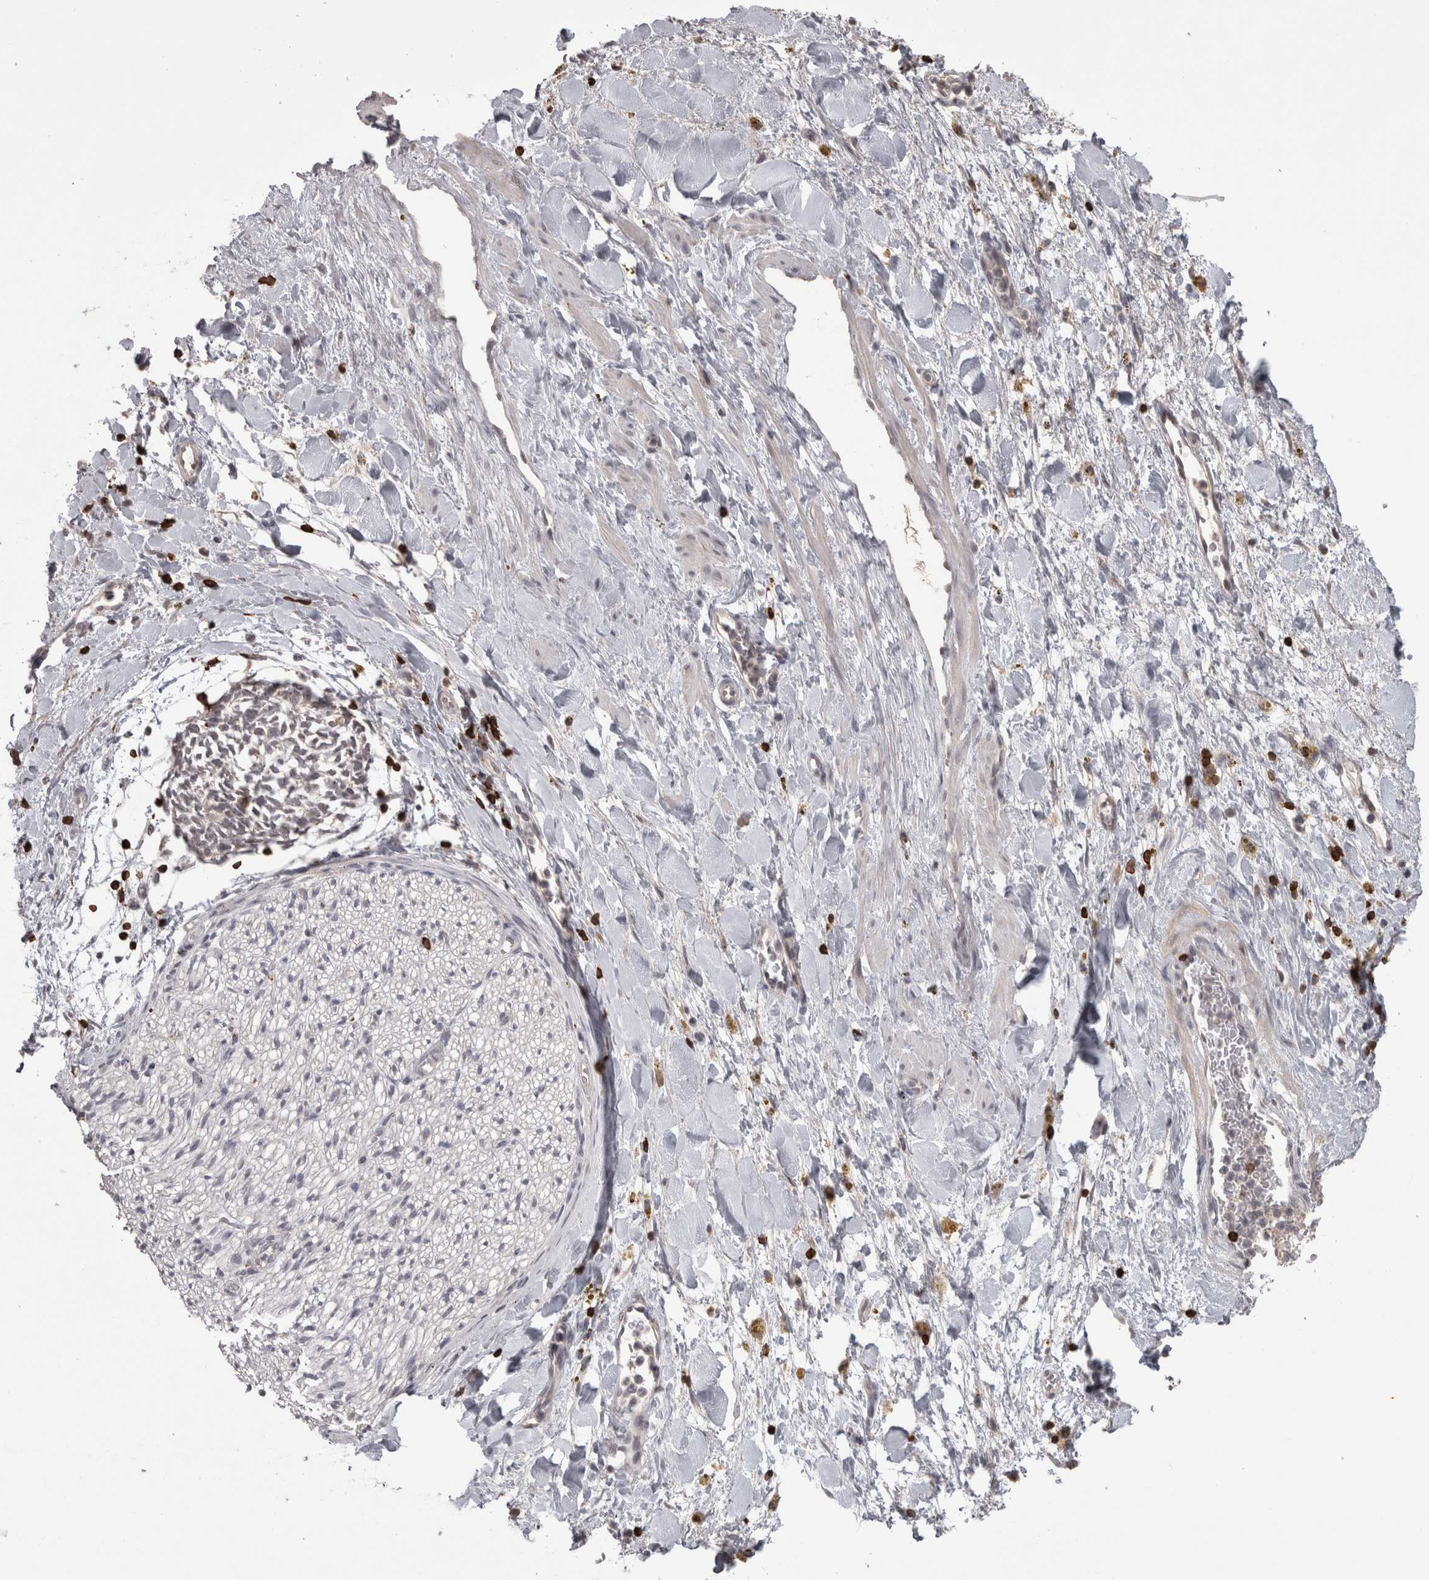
{"staining": {"intensity": "weak", "quantity": ">75%", "location": "cytoplasmic/membranous"}, "tissue": "adipose tissue", "cell_type": "Adipocytes", "image_type": "normal", "snomed": [{"axis": "morphology", "description": "Normal tissue, NOS"}, {"axis": "topography", "description": "Kidney"}, {"axis": "topography", "description": "Peripheral nerve tissue"}], "caption": "DAB immunohistochemical staining of benign adipose tissue reveals weak cytoplasmic/membranous protein positivity in about >75% of adipocytes. The staining was performed using DAB (3,3'-diaminobenzidine) to visualize the protein expression in brown, while the nuclei were stained in blue with hematoxylin (Magnification: 20x).", "gene": "SKAP1", "patient": {"sex": "male", "age": 7}}